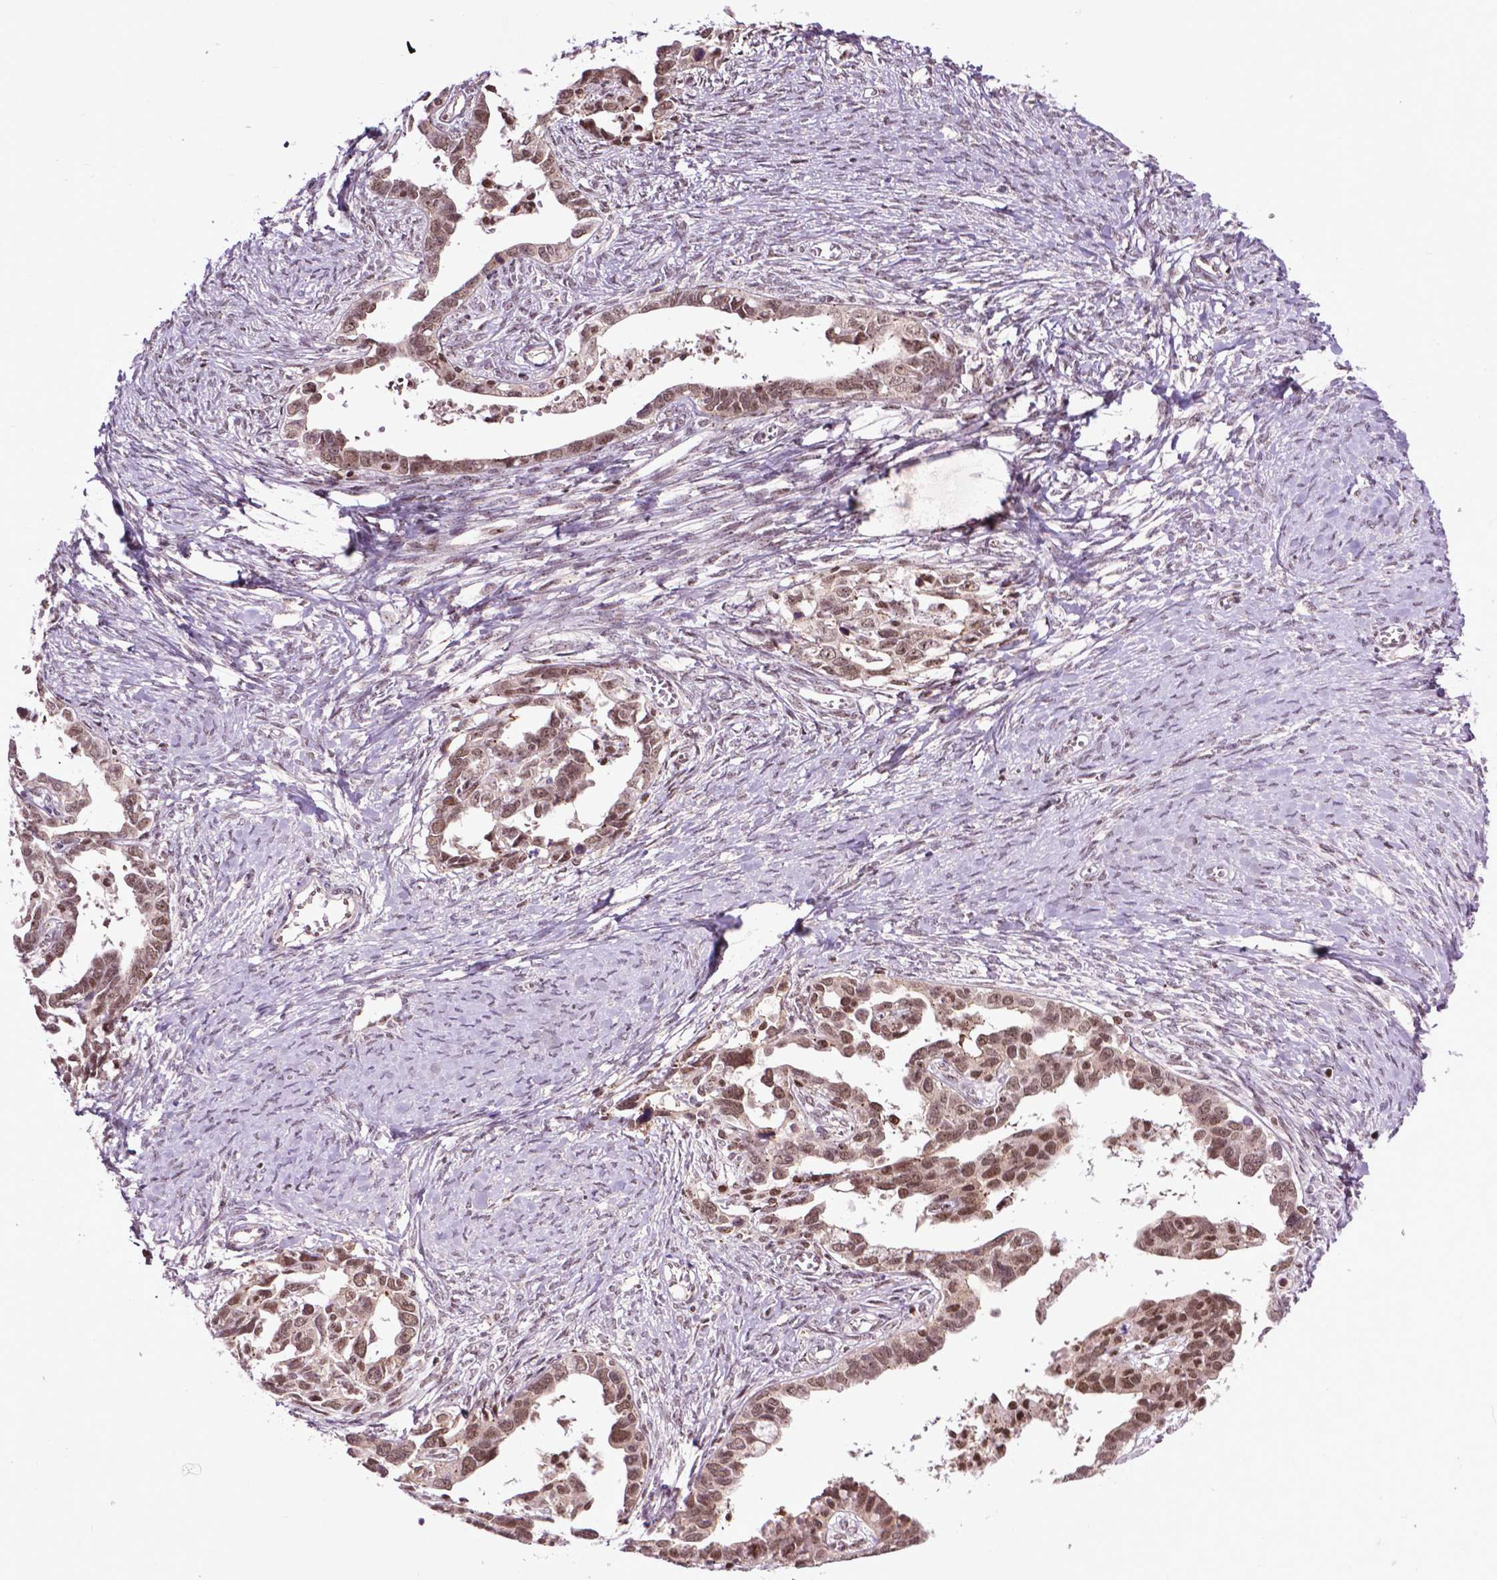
{"staining": {"intensity": "moderate", "quantity": ">75%", "location": "nuclear"}, "tissue": "ovarian cancer", "cell_type": "Tumor cells", "image_type": "cancer", "snomed": [{"axis": "morphology", "description": "Cystadenocarcinoma, serous, NOS"}, {"axis": "topography", "description": "Ovary"}], "caption": "IHC histopathology image of neoplastic tissue: serous cystadenocarcinoma (ovarian) stained using immunohistochemistry exhibits medium levels of moderate protein expression localized specifically in the nuclear of tumor cells, appearing as a nuclear brown color.", "gene": "EAF1", "patient": {"sex": "female", "age": 69}}